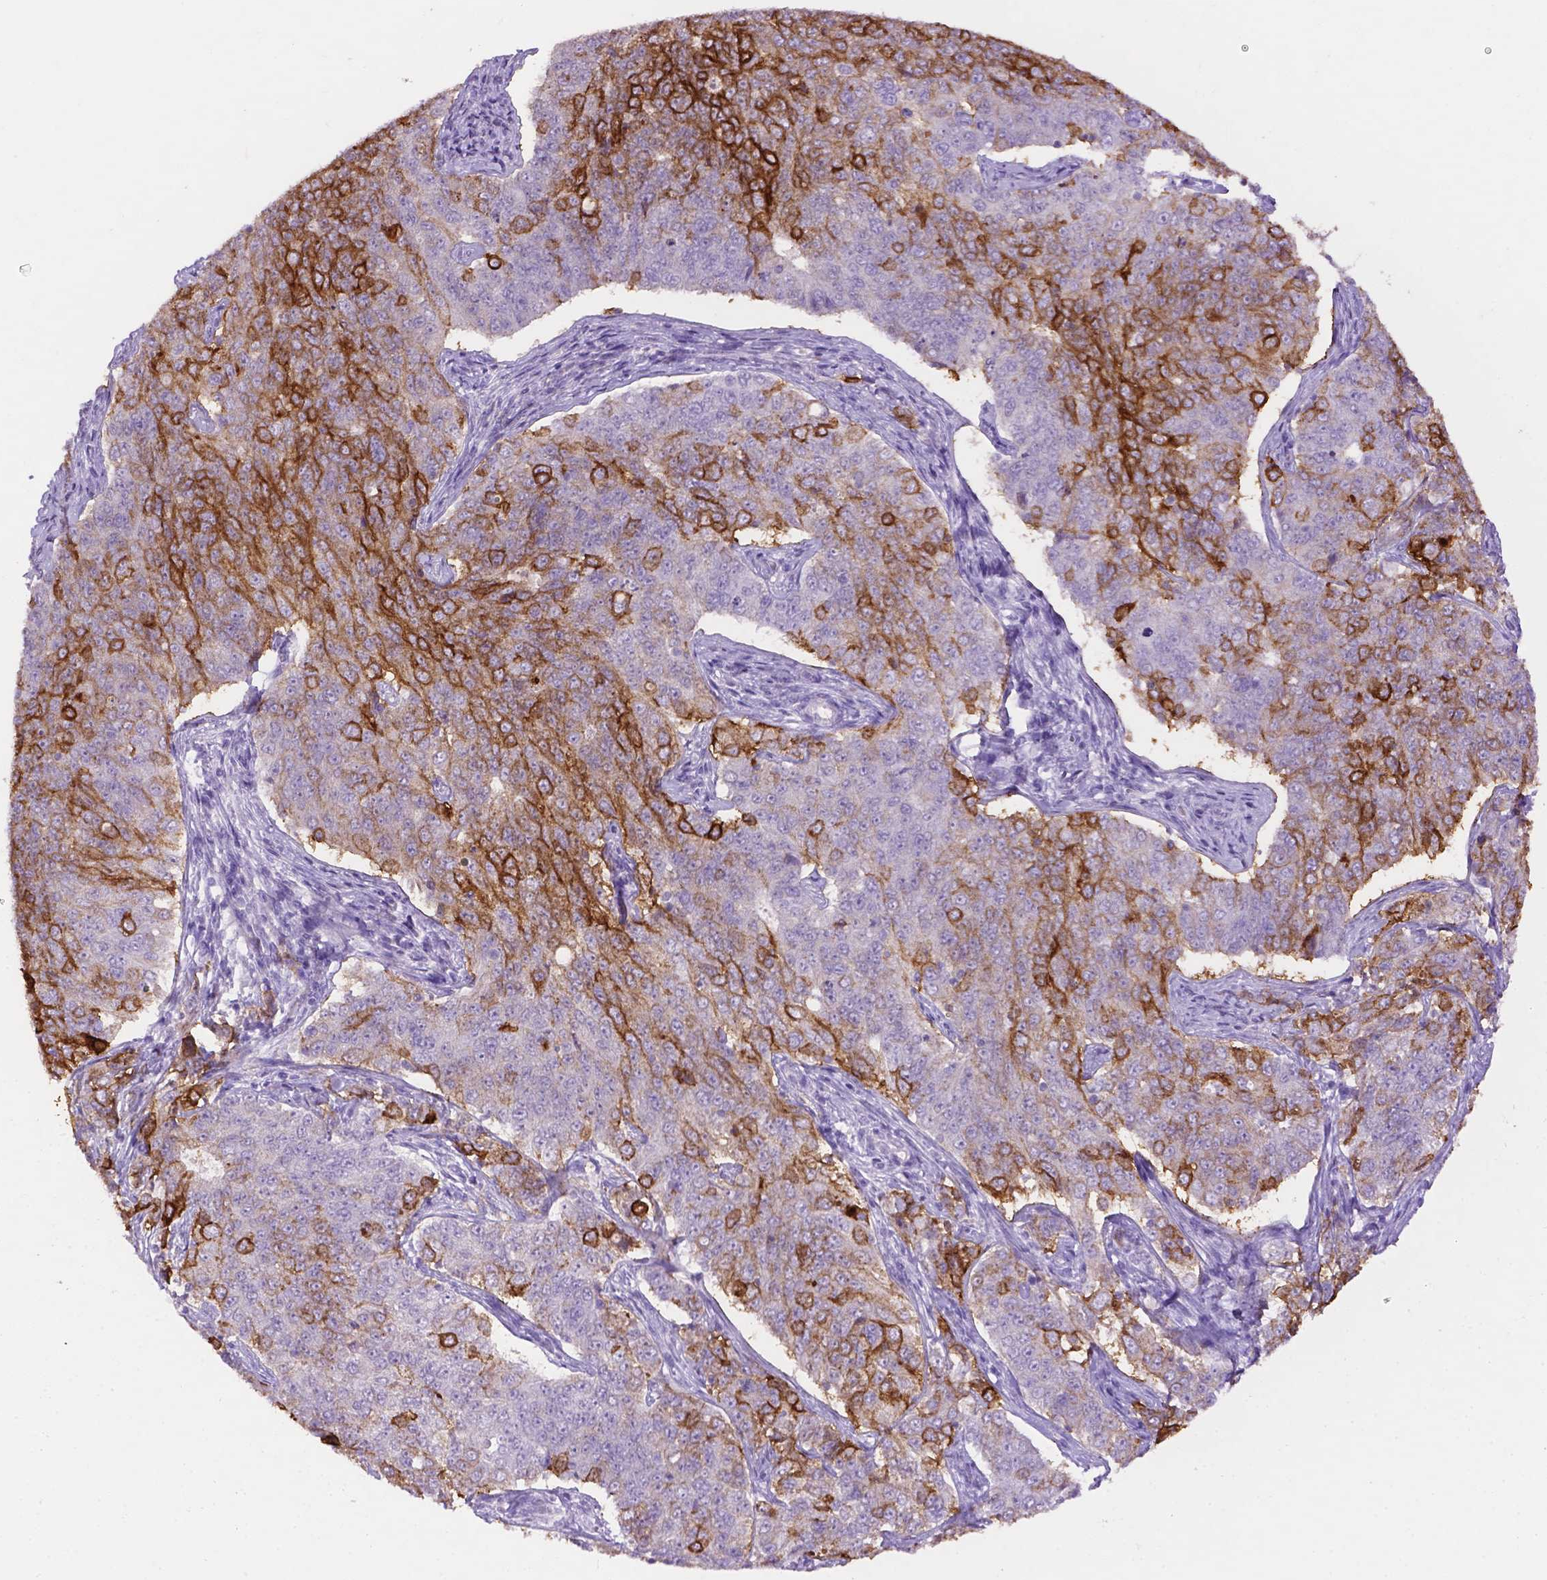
{"staining": {"intensity": "strong", "quantity": "25%-75%", "location": "cytoplasmic/membranous"}, "tissue": "endometrial cancer", "cell_type": "Tumor cells", "image_type": "cancer", "snomed": [{"axis": "morphology", "description": "Adenocarcinoma, NOS"}, {"axis": "topography", "description": "Endometrium"}], "caption": "This is a photomicrograph of IHC staining of adenocarcinoma (endometrial), which shows strong staining in the cytoplasmic/membranous of tumor cells.", "gene": "TACSTD2", "patient": {"sex": "female", "age": 43}}